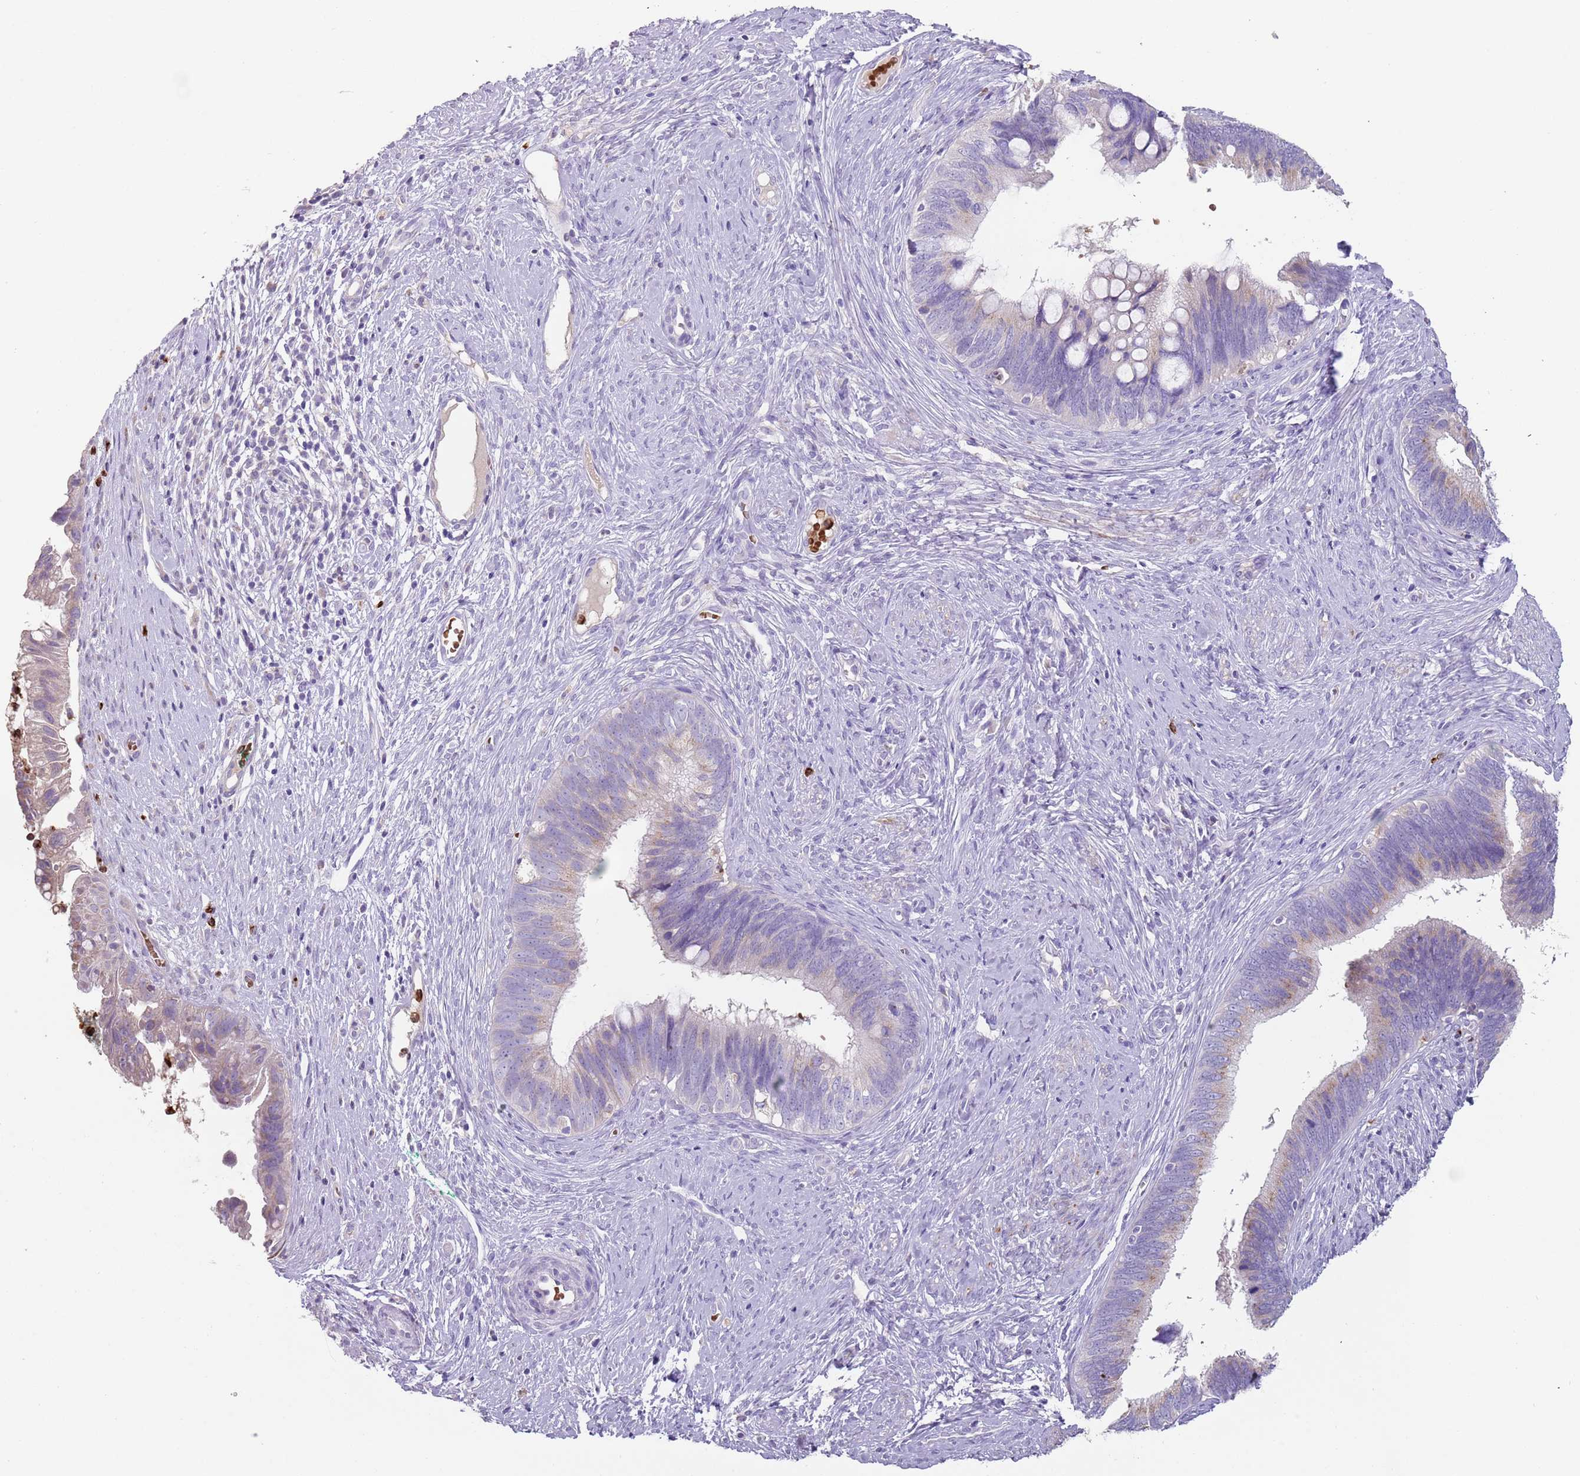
{"staining": {"intensity": "negative", "quantity": "none", "location": "none"}, "tissue": "cervical cancer", "cell_type": "Tumor cells", "image_type": "cancer", "snomed": [{"axis": "morphology", "description": "Adenocarcinoma, NOS"}, {"axis": "topography", "description": "Cervix"}], "caption": "DAB immunohistochemical staining of cervical adenocarcinoma displays no significant expression in tumor cells.", "gene": "TMEM251", "patient": {"sex": "female", "age": 42}}